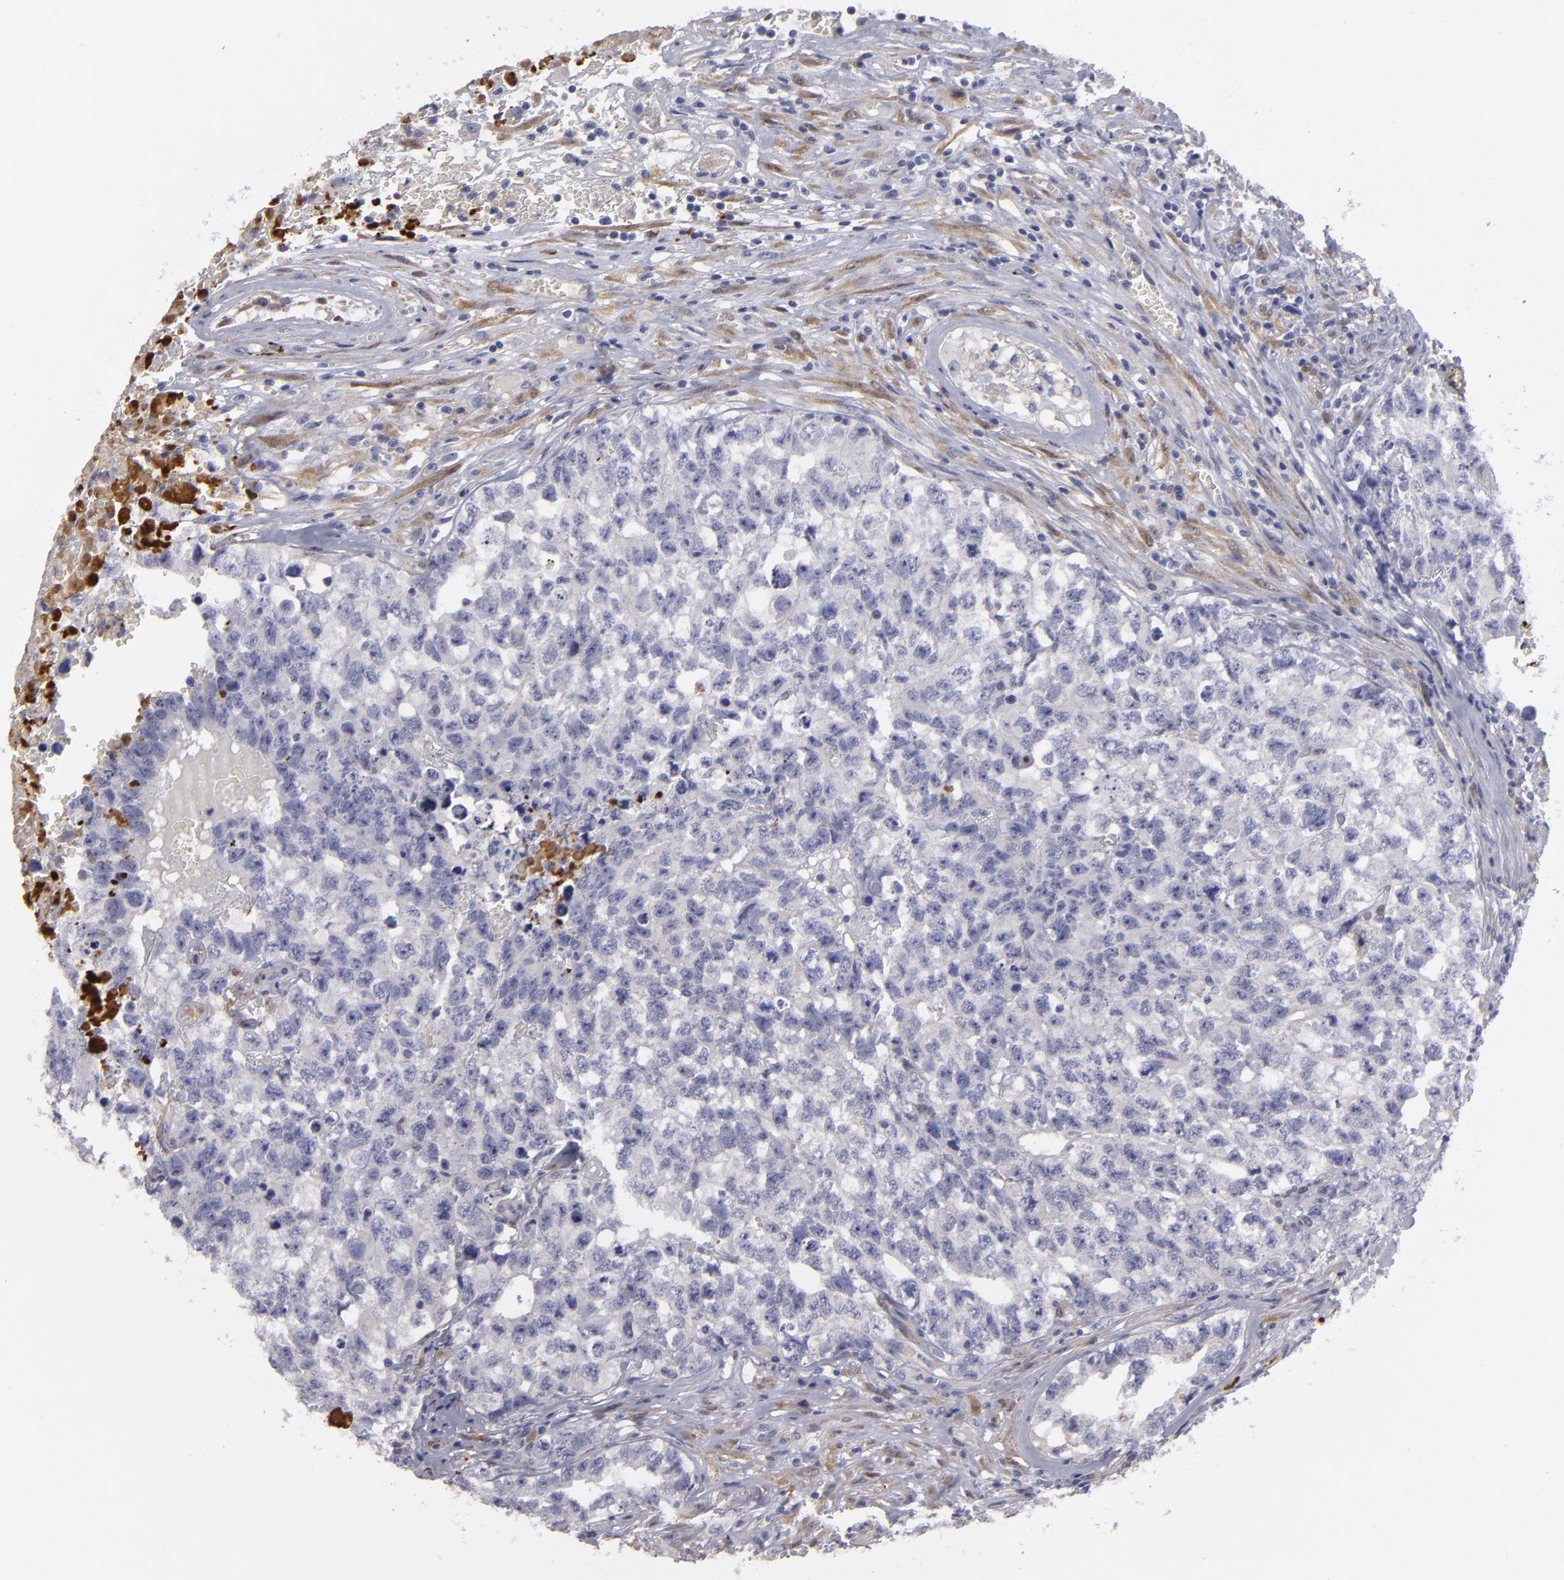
{"staining": {"intensity": "negative", "quantity": "none", "location": "none"}, "tissue": "testis cancer", "cell_type": "Tumor cells", "image_type": "cancer", "snomed": [{"axis": "morphology", "description": "Carcinoma, Embryonal, NOS"}, {"axis": "topography", "description": "Testis"}], "caption": "This is an immunohistochemistry image of testis cancer. There is no expression in tumor cells.", "gene": "EFS", "patient": {"sex": "male", "age": 31}}